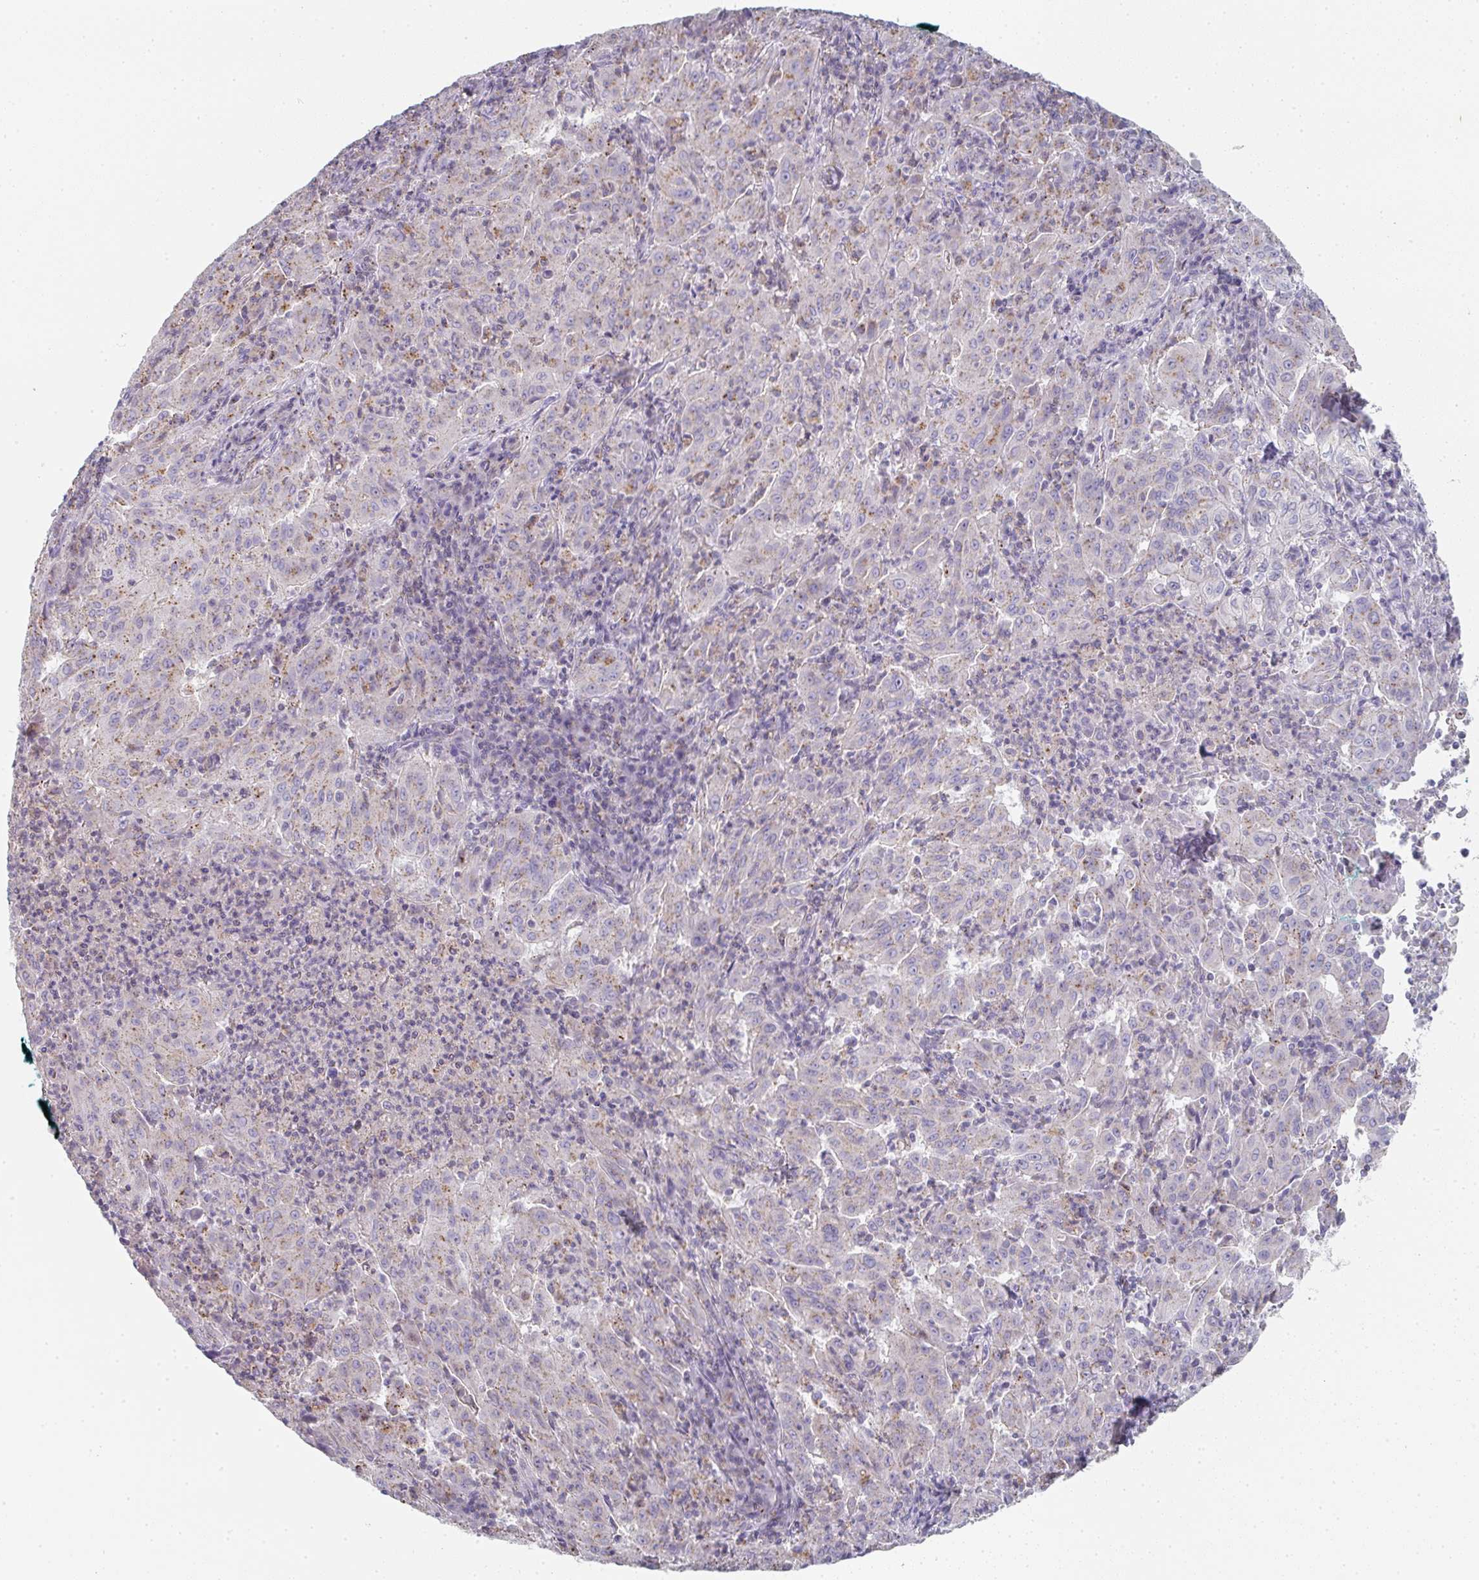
{"staining": {"intensity": "weak", "quantity": "25%-75%", "location": "cytoplasmic/membranous"}, "tissue": "pancreatic cancer", "cell_type": "Tumor cells", "image_type": "cancer", "snomed": [{"axis": "morphology", "description": "Adenocarcinoma, NOS"}, {"axis": "topography", "description": "Pancreas"}], "caption": "This photomicrograph demonstrates pancreatic cancer stained with IHC to label a protein in brown. The cytoplasmic/membranous of tumor cells show weak positivity for the protein. Nuclei are counter-stained blue.", "gene": "CHMP5", "patient": {"sex": "male", "age": 63}}